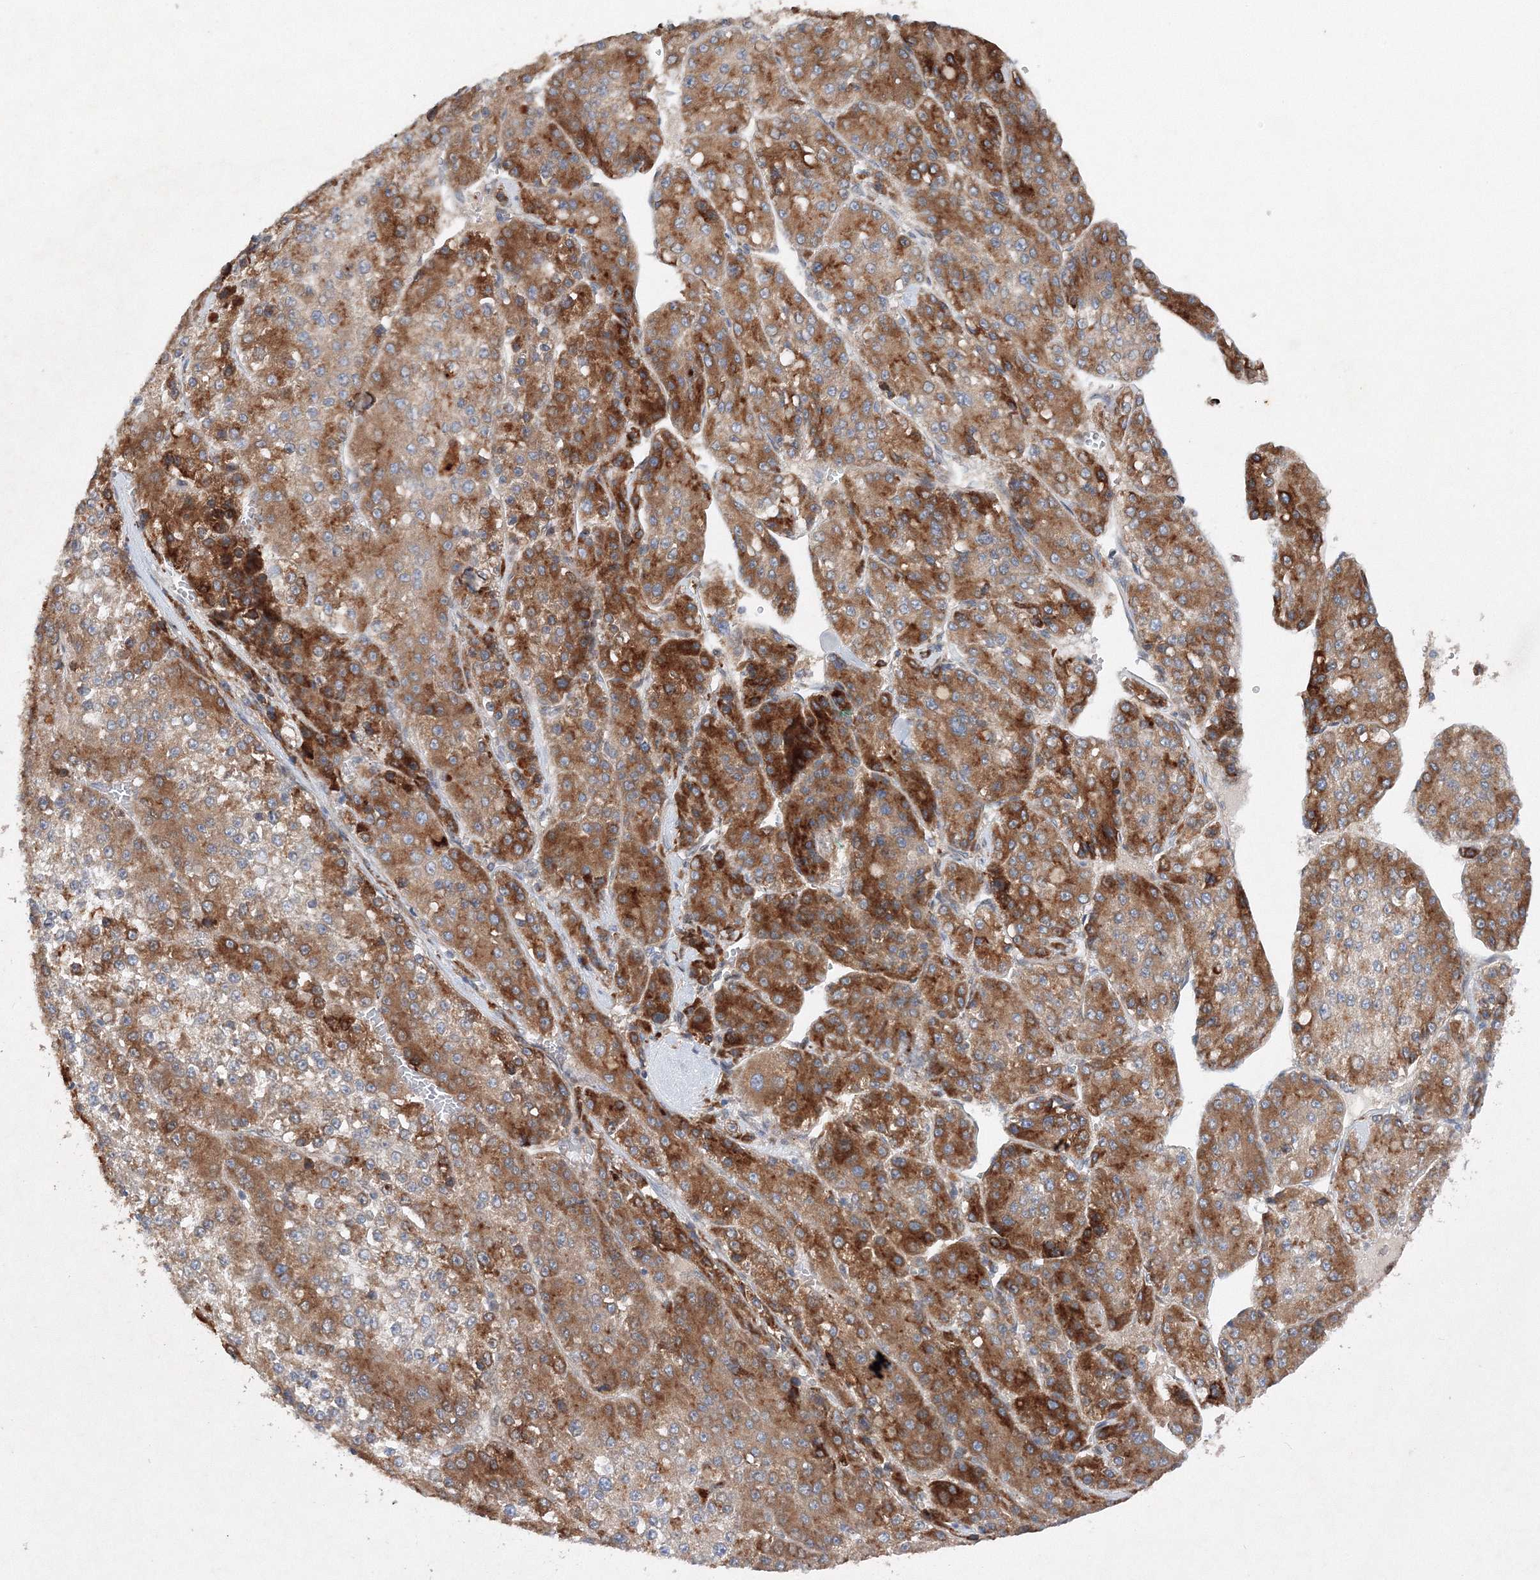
{"staining": {"intensity": "strong", "quantity": ">75%", "location": "cytoplasmic/membranous"}, "tissue": "liver cancer", "cell_type": "Tumor cells", "image_type": "cancer", "snomed": [{"axis": "morphology", "description": "Carcinoma, Hepatocellular, NOS"}, {"axis": "topography", "description": "Liver"}], "caption": "There is high levels of strong cytoplasmic/membranous staining in tumor cells of hepatocellular carcinoma (liver), as demonstrated by immunohistochemical staining (brown color).", "gene": "SLC36A1", "patient": {"sex": "female", "age": 73}}